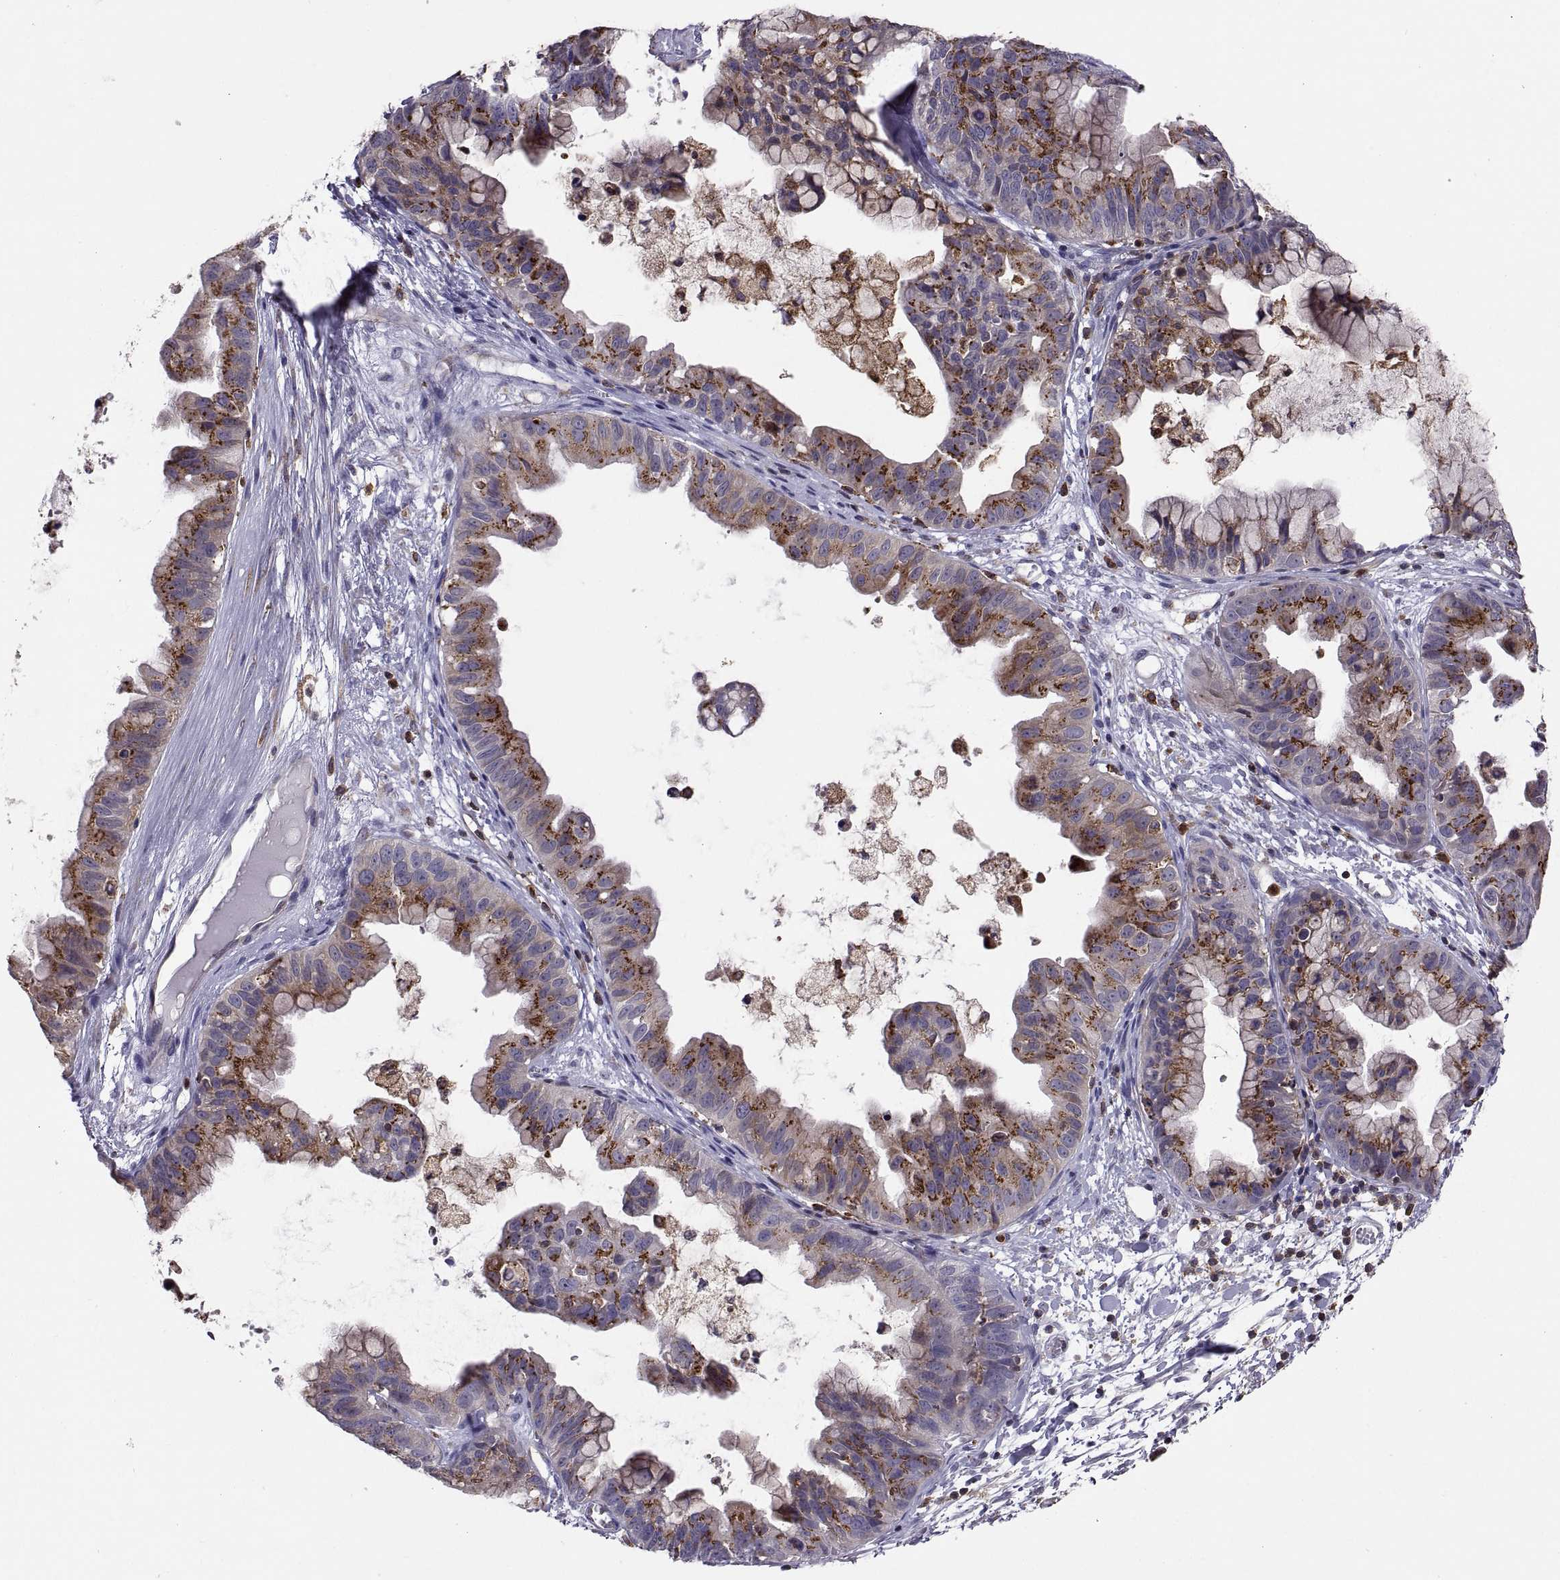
{"staining": {"intensity": "strong", "quantity": "25%-75%", "location": "cytoplasmic/membranous"}, "tissue": "ovarian cancer", "cell_type": "Tumor cells", "image_type": "cancer", "snomed": [{"axis": "morphology", "description": "Cystadenocarcinoma, mucinous, NOS"}, {"axis": "topography", "description": "Ovary"}], "caption": "This image exhibits ovarian cancer (mucinous cystadenocarcinoma) stained with immunohistochemistry (IHC) to label a protein in brown. The cytoplasmic/membranous of tumor cells show strong positivity for the protein. Nuclei are counter-stained blue.", "gene": "ACAP1", "patient": {"sex": "female", "age": 76}}